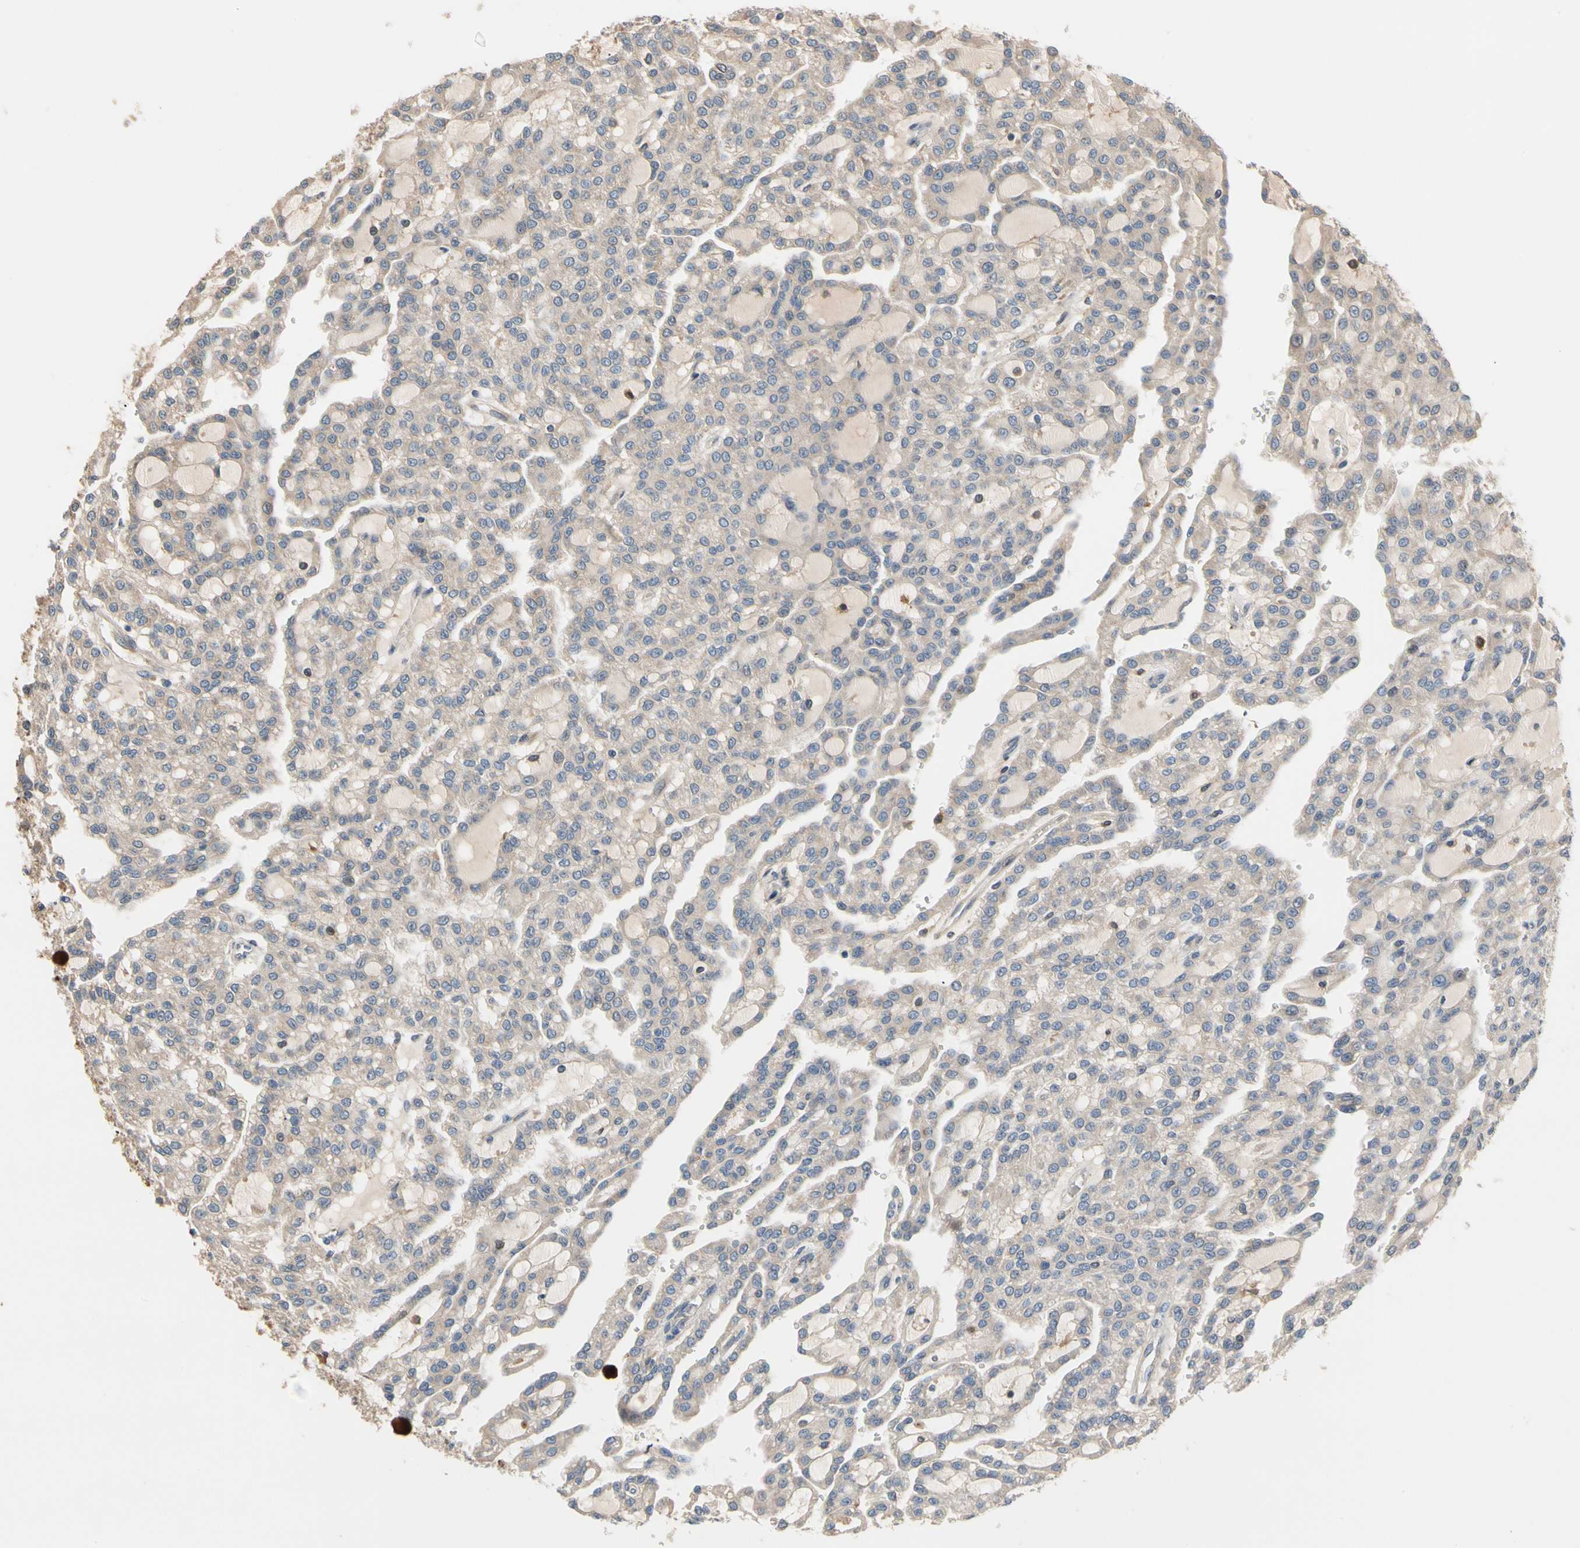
{"staining": {"intensity": "weak", "quantity": "25%-75%", "location": "cytoplasmic/membranous"}, "tissue": "renal cancer", "cell_type": "Tumor cells", "image_type": "cancer", "snomed": [{"axis": "morphology", "description": "Adenocarcinoma, NOS"}, {"axis": "topography", "description": "Kidney"}], "caption": "This is an image of immunohistochemistry staining of adenocarcinoma (renal), which shows weak staining in the cytoplasmic/membranous of tumor cells.", "gene": "FGD6", "patient": {"sex": "male", "age": 63}}